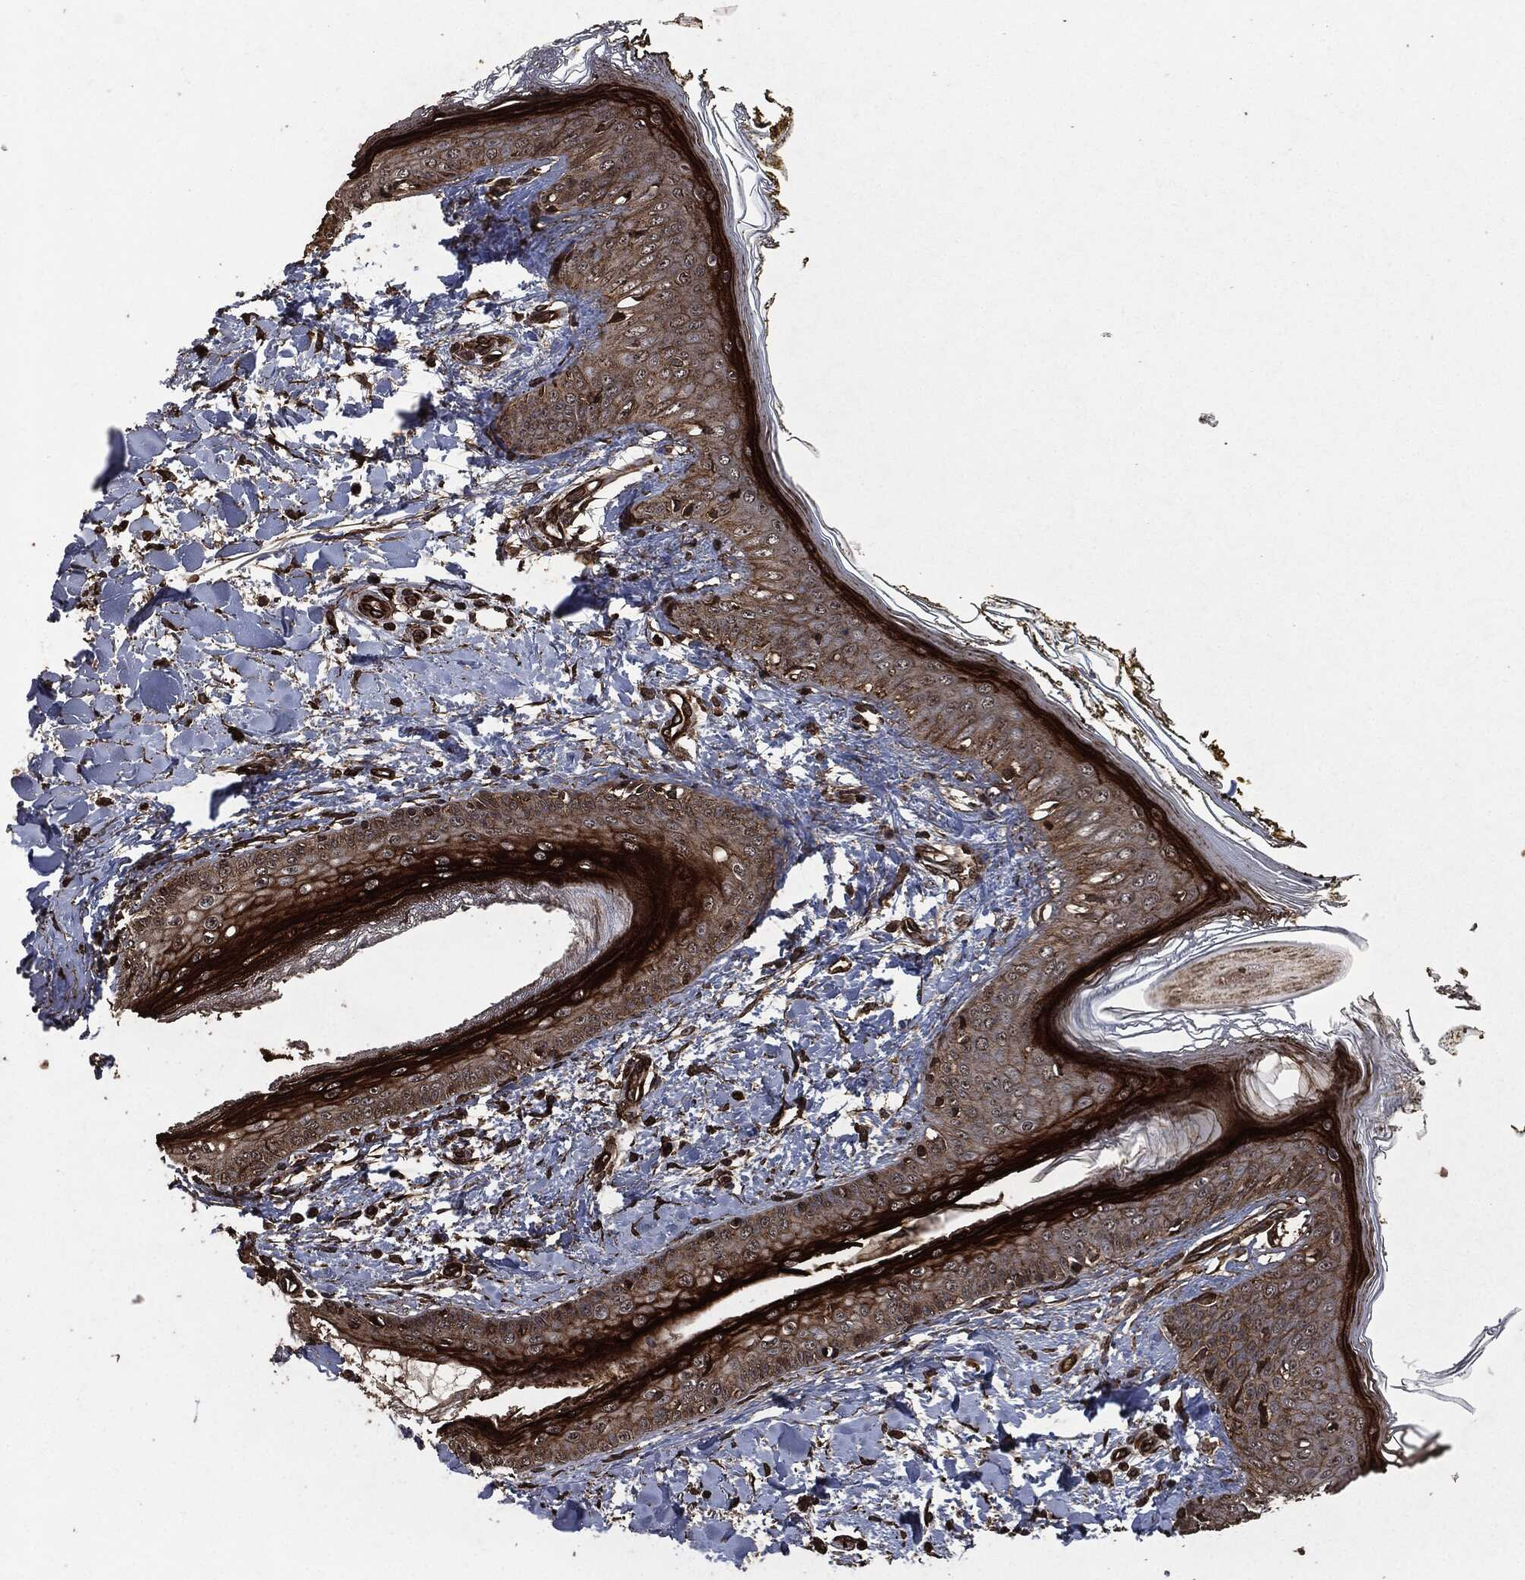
{"staining": {"intensity": "strong", "quantity": ">75%", "location": "cytoplasmic/membranous,nuclear"}, "tissue": "skin", "cell_type": "Fibroblasts", "image_type": "normal", "snomed": [{"axis": "morphology", "description": "Normal tissue, NOS"}, {"axis": "morphology", "description": "Malignant melanoma, NOS"}, {"axis": "topography", "description": "Skin"}], "caption": "Protein staining of unremarkable skin displays strong cytoplasmic/membranous,nuclear staining in approximately >75% of fibroblasts.", "gene": "HRAS", "patient": {"sex": "female", "age": 34}}